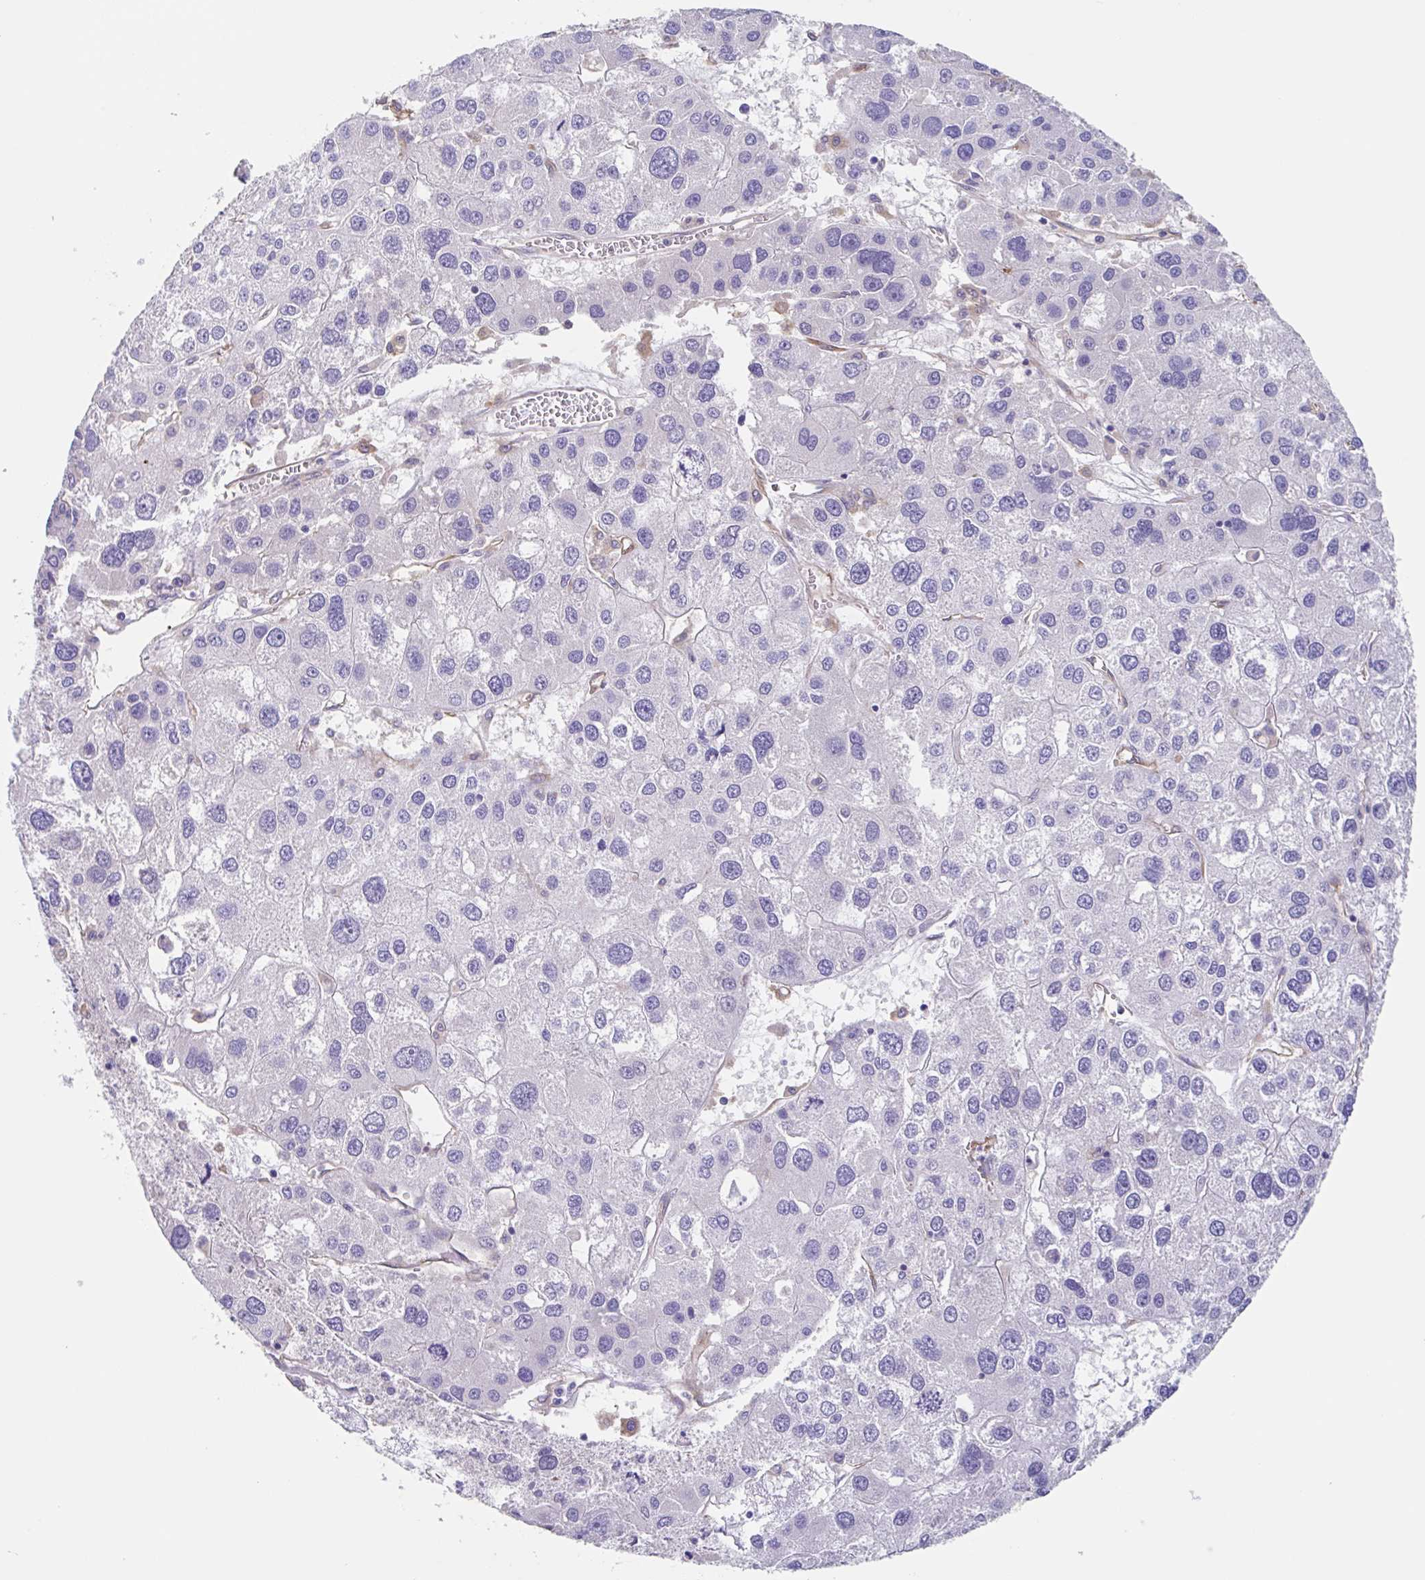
{"staining": {"intensity": "negative", "quantity": "none", "location": "none"}, "tissue": "liver cancer", "cell_type": "Tumor cells", "image_type": "cancer", "snomed": [{"axis": "morphology", "description": "Carcinoma, Hepatocellular, NOS"}, {"axis": "topography", "description": "Liver"}], "caption": "The micrograph shows no significant expression in tumor cells of liver cancer.", "gene": "EHD4", "patient": {"sex": "male", "age": 73}}